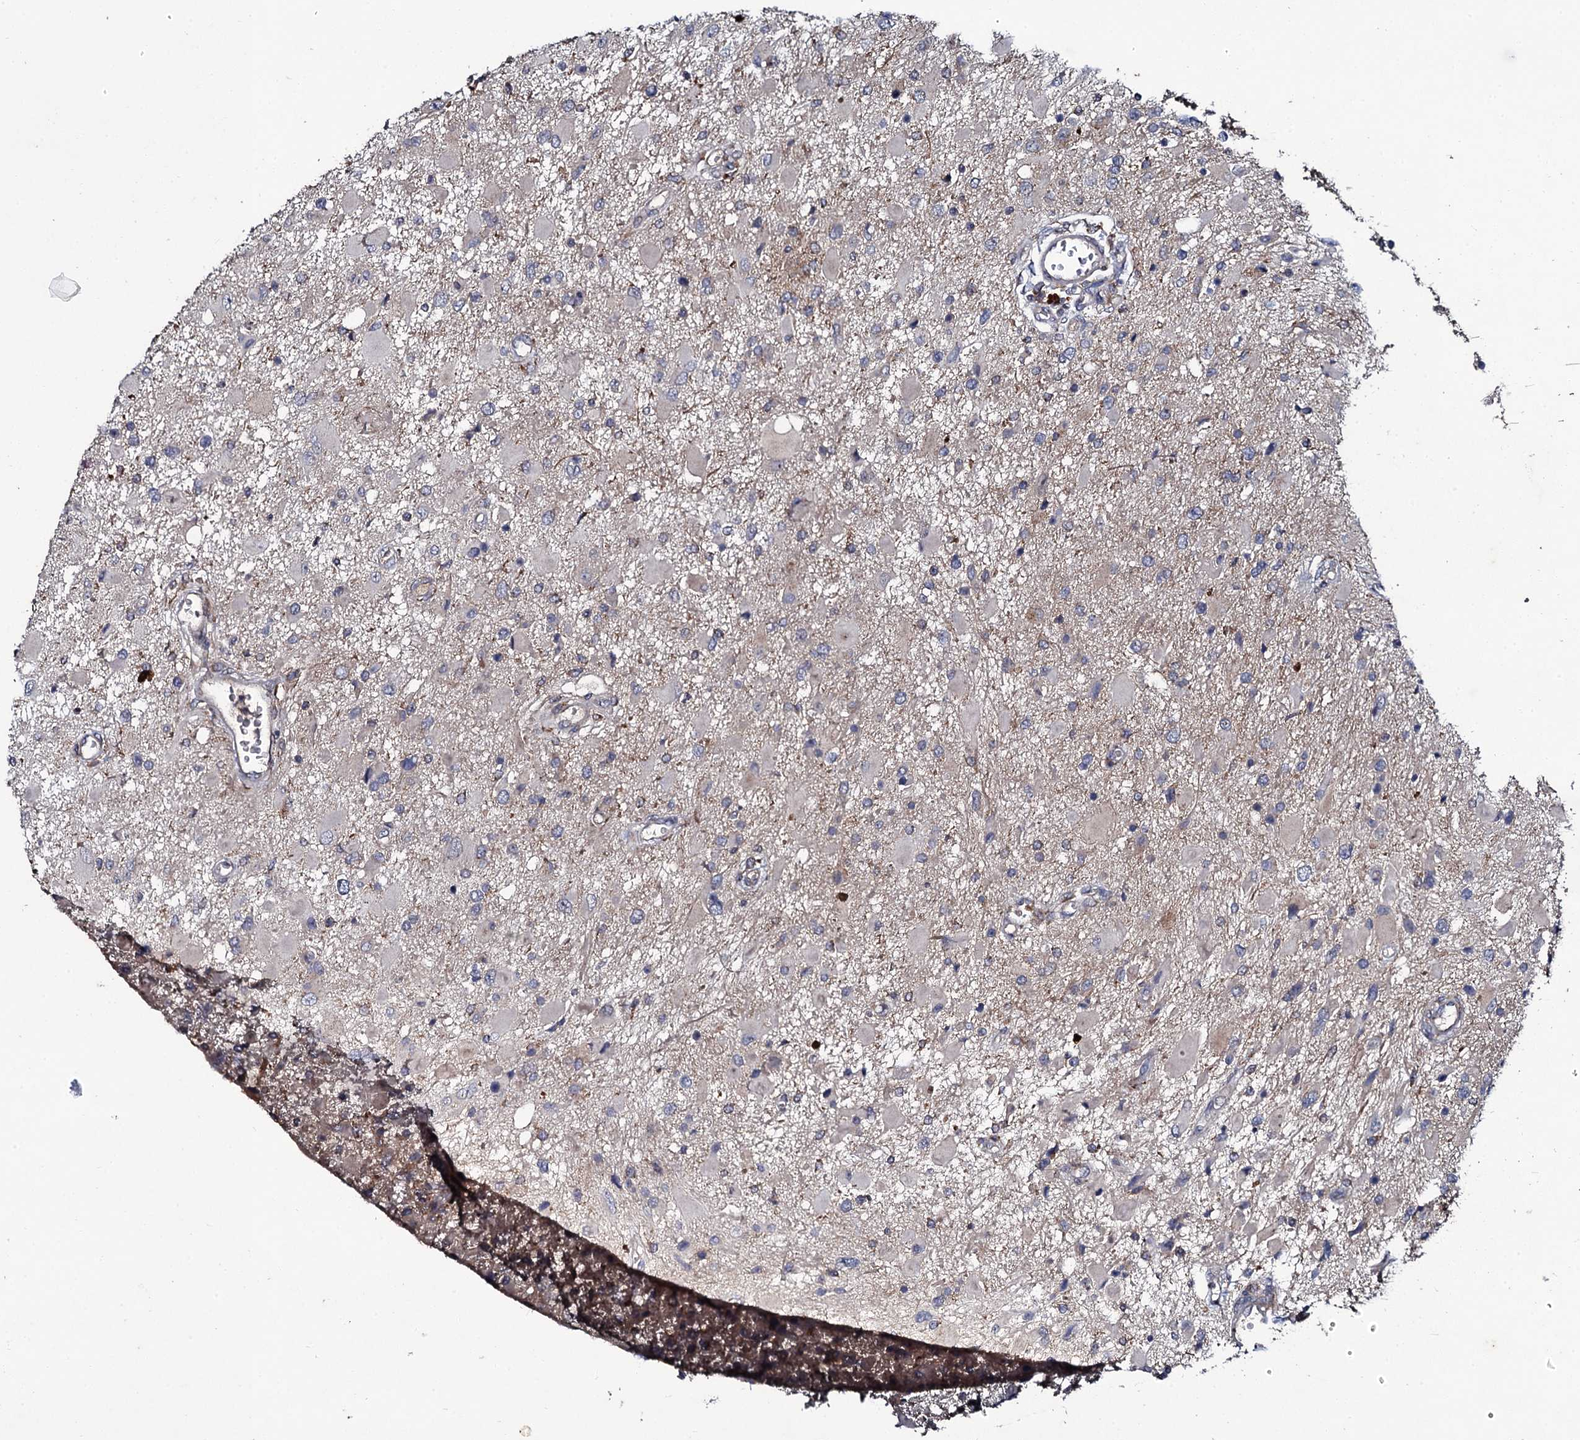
{"staining": {"intensity": "negative", "quantity": "none", "location": "none"}, "tissue": "glioma", "cell_type": "Tumor cells", "image_type": "cancer", "snomed": [{"axis": "morphology", "description": "Glioma, malignant, High grade"}, {"axis": "topography", "description": "Brain"}], "caption": "Glioma was stained to show a protein in brown. There is no significant expression in tumor cells.", "gene": "LRRC28", "patient": {"sex": "male", "age": 53}}